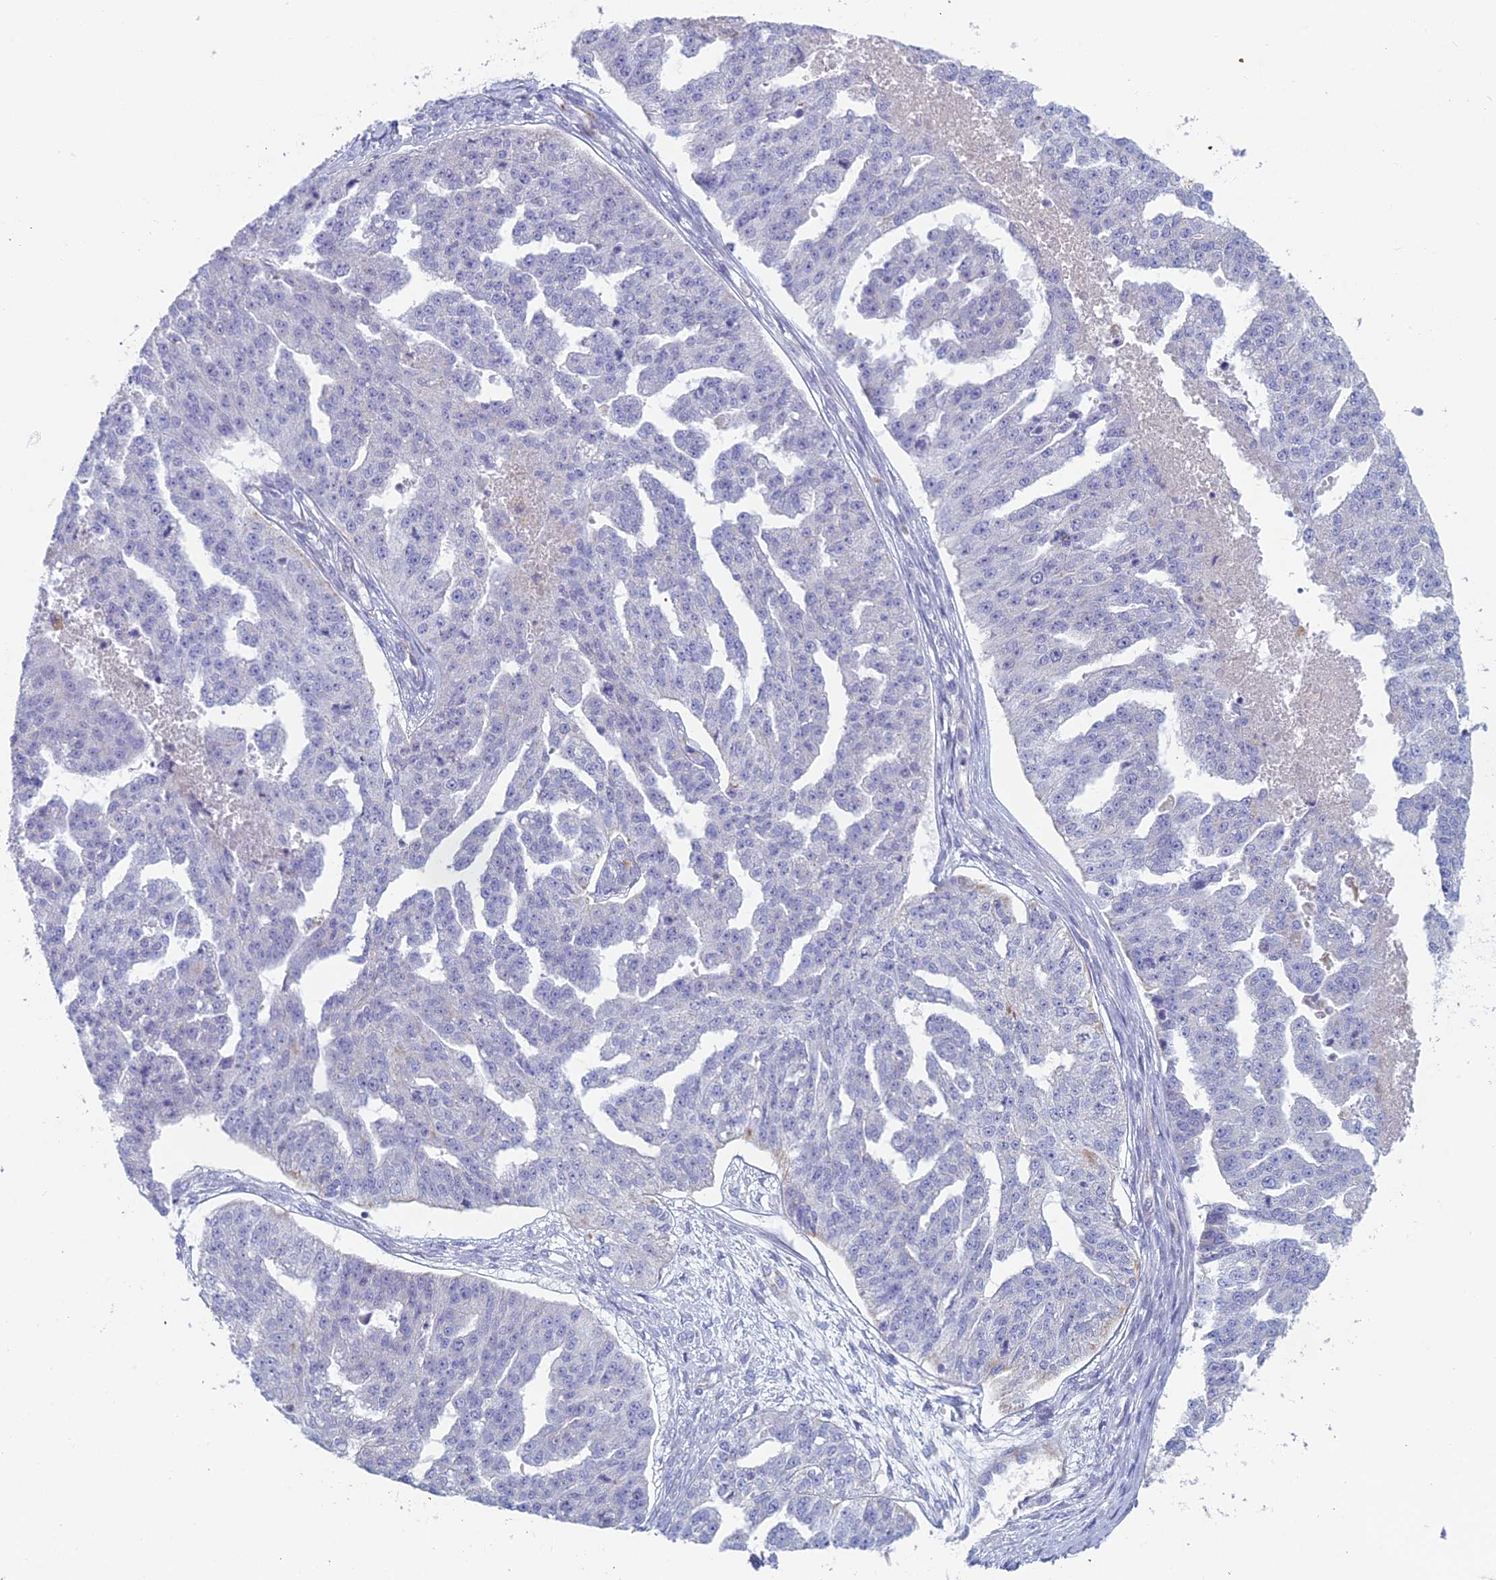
{"staining": {"intensity": "negative", "quantity": "none", "location": "none"}, "tissue": "ovarian cancer", "cell_type": "Tumor cells", "image_type": "cancer", "snomed": [{"axis": "morphology", "description": "Cystadenocarcinoma, serous, NOS"}, {"axis": "topography", "description": "Ovary"}], "caption": "Tumor cells are negative for brown protein staining in ovarian cancer.", "gene": "FERD3L", "patient": {"sex": "female", "age": 58}}